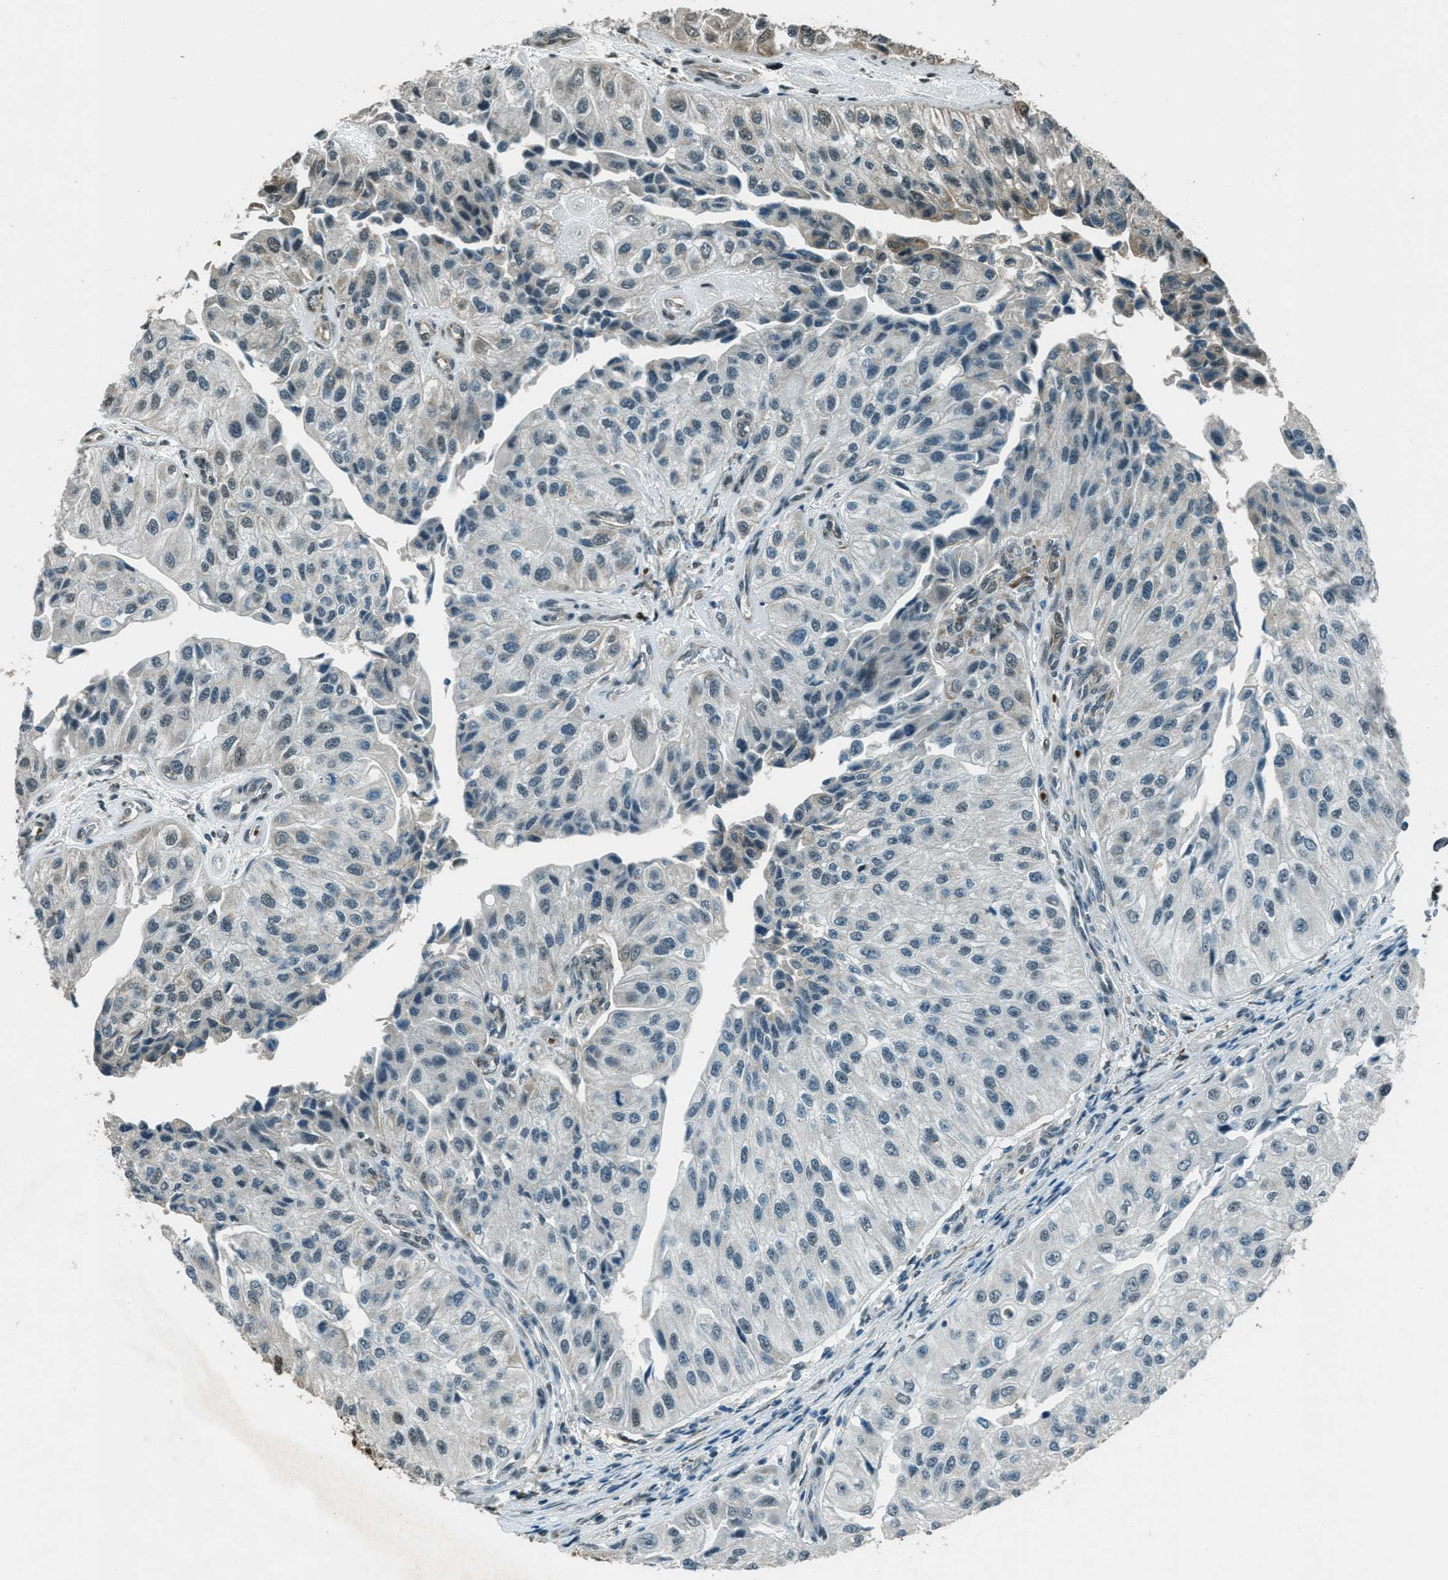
{"staining": {"intensity": "negative", "quantity": "none", "location": "none"}, "tissue": "urothelial cancer", "cell_type": "Tumor cells", "image_type": "cancer", "snomed": [{"axis": "morphology", "description": "Urothelial carcinoma, High grade"}, {"axis": "topography", "description": "Kidney"}, {"axis": "topography", "description": "Urinary bladder"}], "caption": "High power microscopy image of an immunohistochemistry (IHC) micrograph of urothelial carcinoma (high-grade), revealing no significant positivity in tumor cells. Nuclei are stained in blue.", "gene": "TARDBP", "patient": {"sex": "male", "age": 77}}